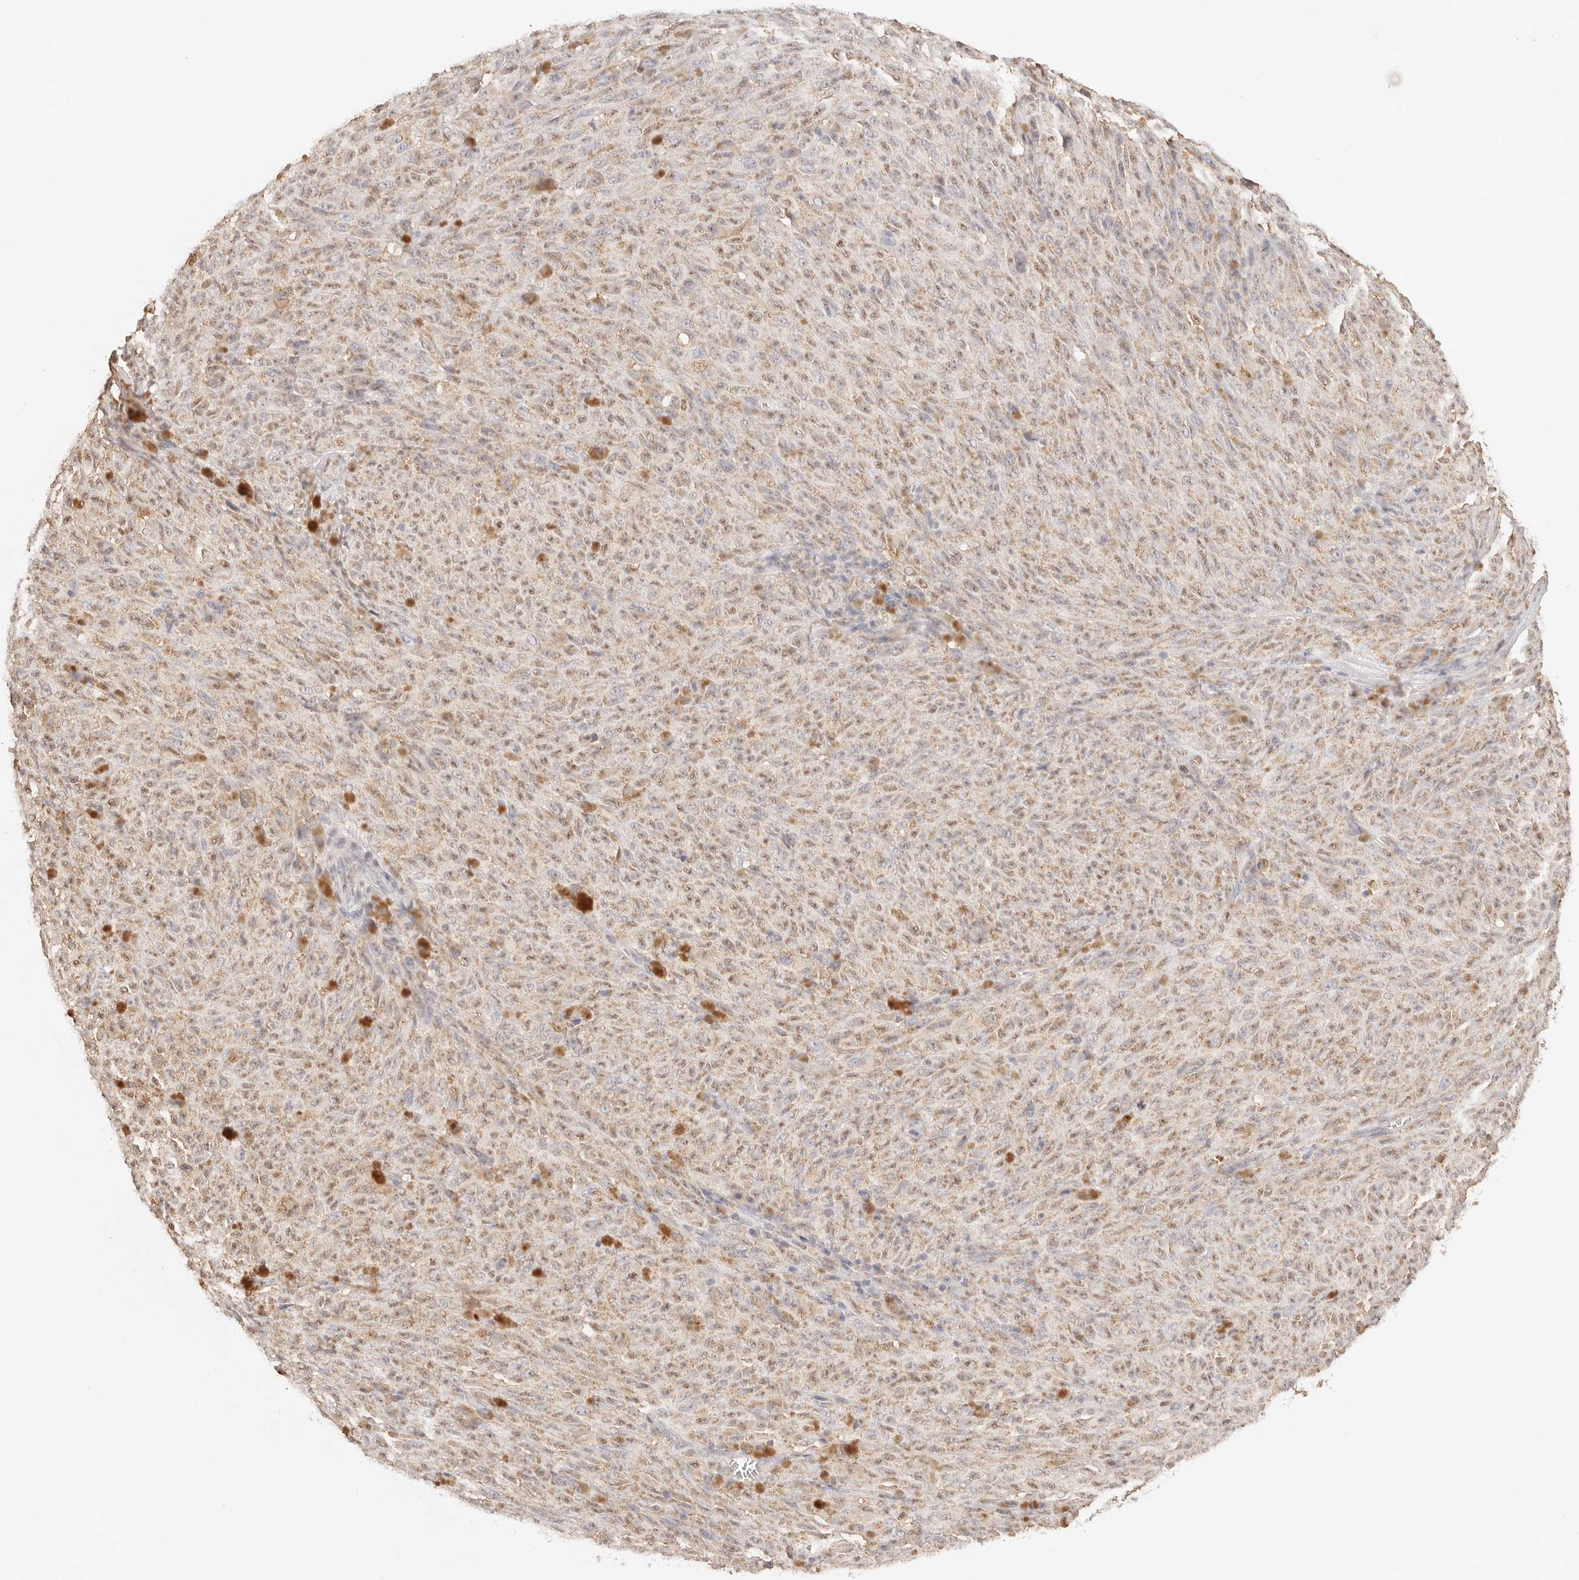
{"staining": {"intensity": "moderate", "quantity": "25%-75%", "location": "nuclear"}, "tissue": "melanoma", "cell_type": "Tumor cells", "image_type": "cancer", "snomed": [{"axis": "morphology", "description": "Malignant melanoma, NOS"}, {"axis": "topography", "description": "Skin"}], "caption": "Malignant melanoma was stained to show a protein in brown. There is medium levels of moderate nuclear staining in about 25%-75% of tumor cells.", "gene": "IL1R2", "patient": {"sex": "female", "age": 82}}